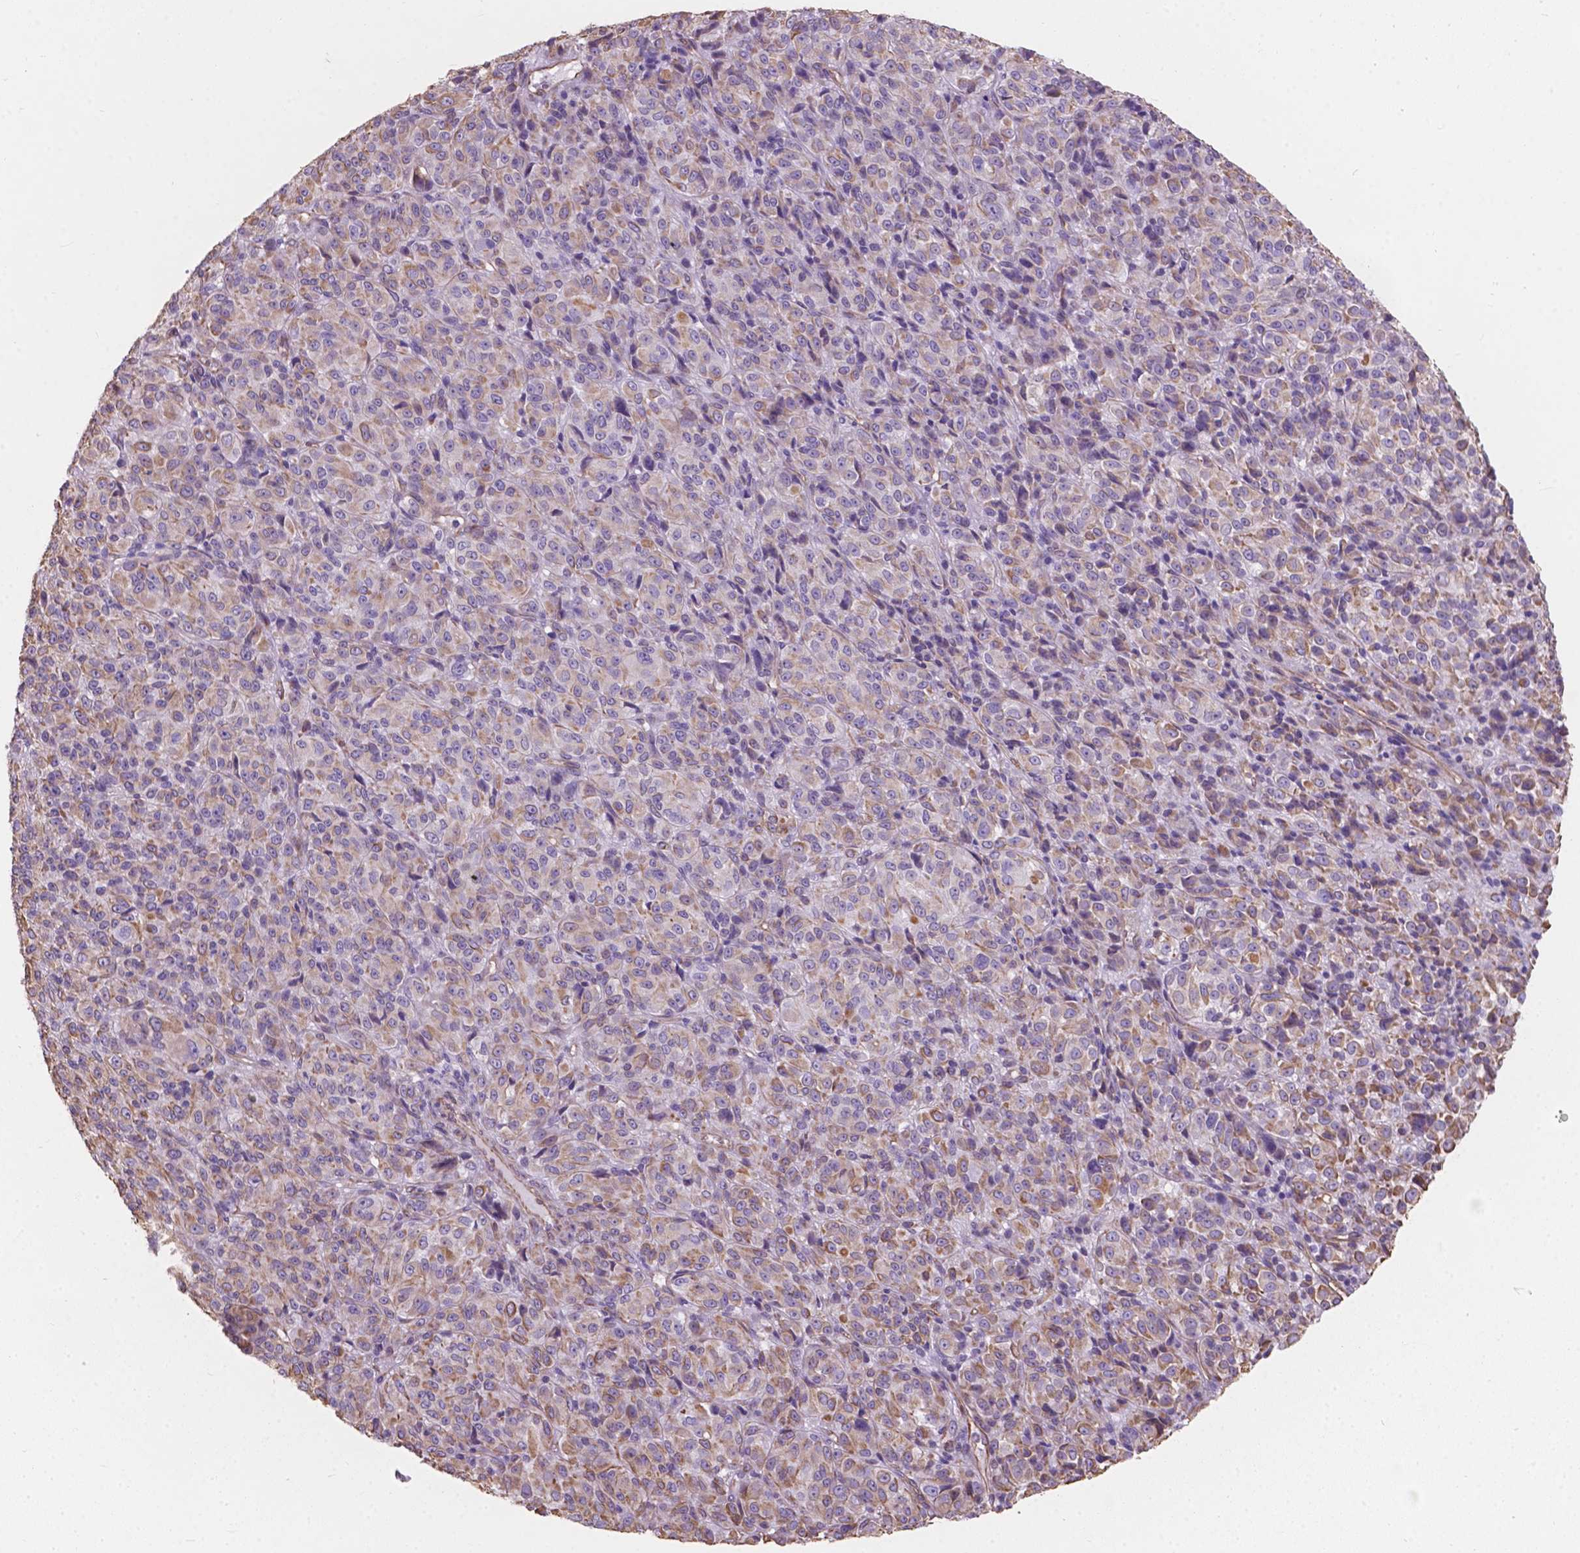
{"staining": {"intensity": "weak", "quantity": ">75%", "location": "cytoplasmic/membranous"}, "tissue": "melanoma", "cell_type": "Tumor cells", "image_type": "cancer", "snomed": [{"axis": "morphology", "description": "Malignant melanoma, Metastatic site"}, {"axis": "topography", "description": "Brain"}], "caption": "Malignant melanoma (metastatic site) stained with a brown dye shows weak cytoplasmic/membranous positive positivity in approximately >75% of tumor cells.", "gene": "AMOT", "patient": {"sex": "female", "age": 56}}